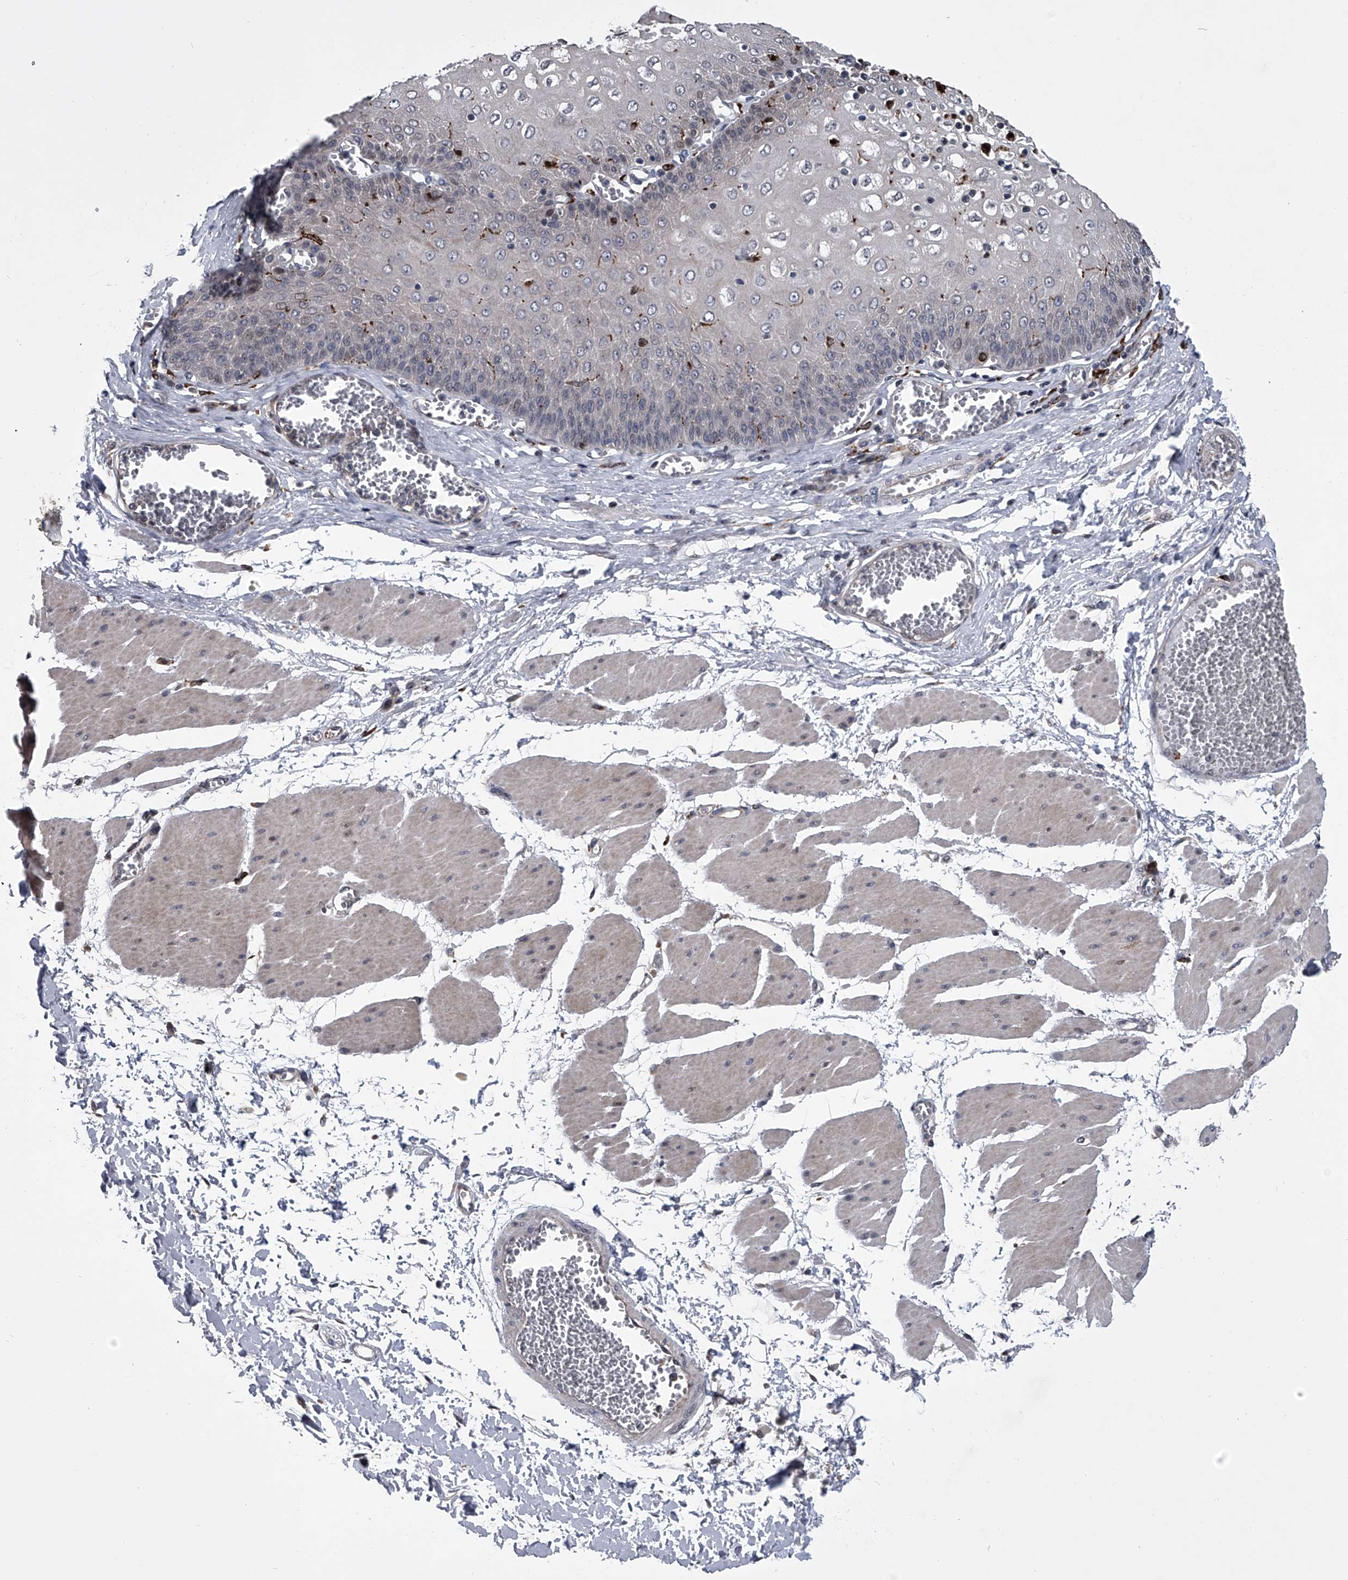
{"staining": {"intensity": "moderate", "quantity": "<25%", "location": "cytoplasmic/membranous,nuclear"}, "tissue": "esophagus", "cell_type": "Squamous epithelial cells", "image_type": "normal", "snomed": [{"axis": "morphology", "description": "Normal tissue, NOS"}, {"axis": "topography", "description": "Esophagus"}], "caption": "Protein expression analysis of unremarkable esophagus exhibits moderate cytoplasmic/membranous,nuclear expression in about <25% of squamous epithelial cells. The protein is stained brown, and the nuclei are stained in blue (DAB (3,3'-diaminobenzidine) IHC with brightfield microscopy, high magnification).", "gene": "TRIM8", "patient": {"sex": "male", "age": 60}}